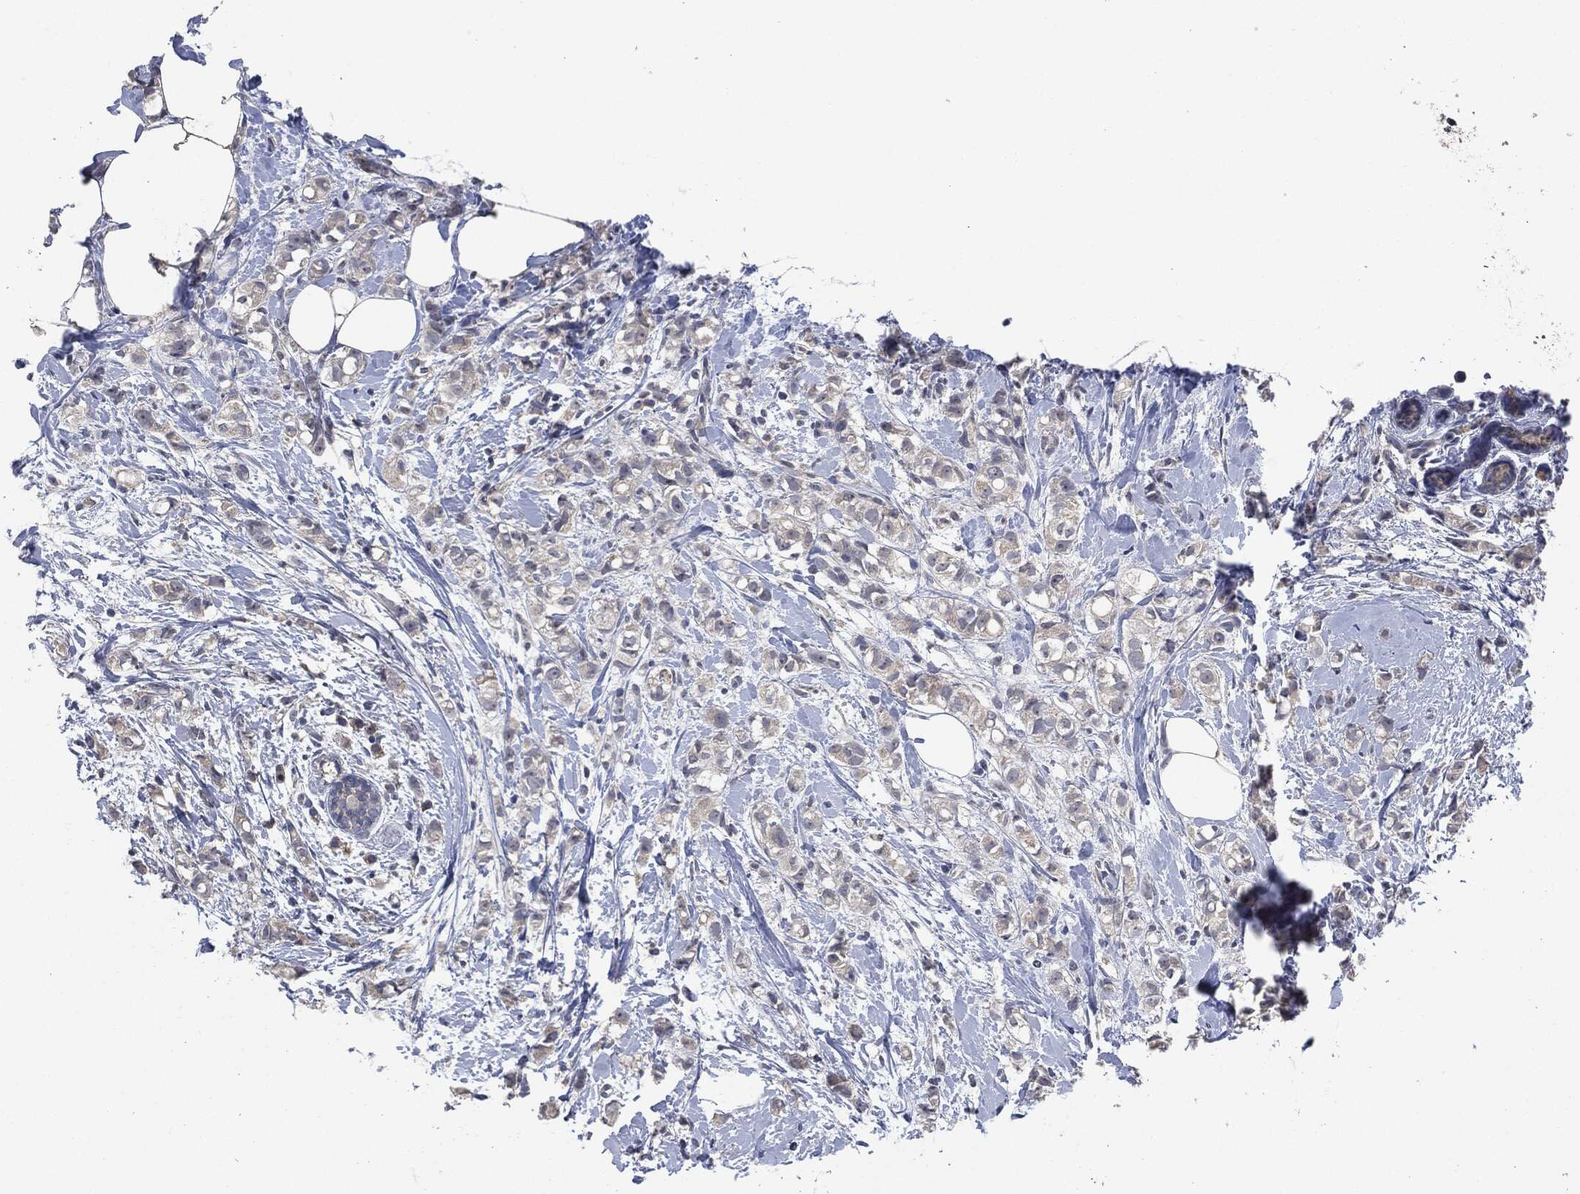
{"staining": {"intensity": "negative", "quantity": "none", "location": "none"}, "tissue": "breast cancer", "cell_type": "Tumor cells", "image_type": "cancer", "snomed": [{"axis": "morphology", "description": "Normal tissue, NOS"}, {"axis": "morphology", "description": "Duct carcinoma"}, {"axis": "topography", "description": "Breast"}], "caption": "A histopathology image of breast invasive ductal carcinoma stained for a protein demonstrates no brown staining in tumor cells.", "gene": "IL1RN", "patient": {"sex": "female", "age": 44}}